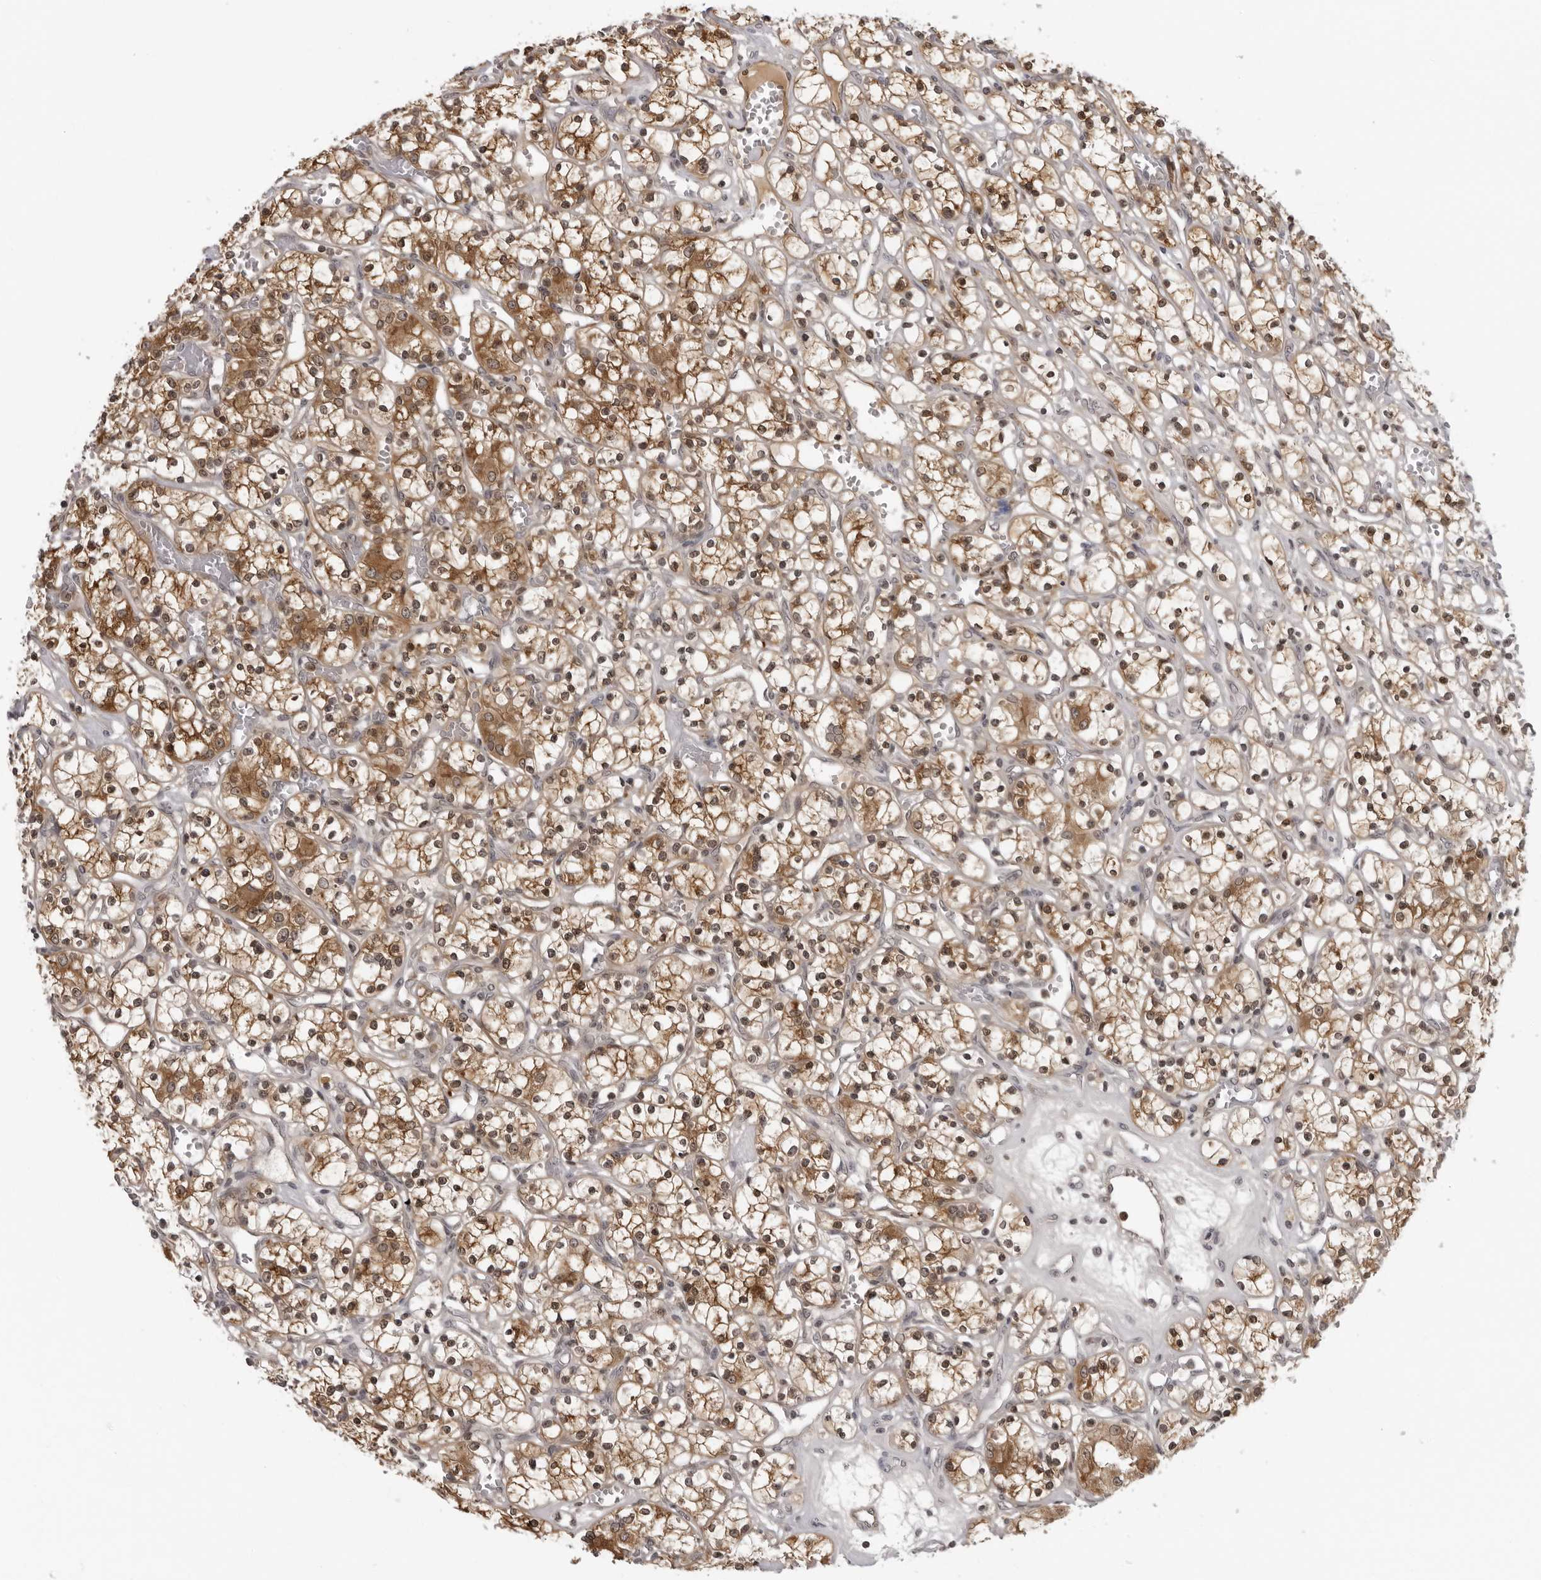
{"staining": {"intensity": "moderate", "quantity": ">75%", "location": "cytoplasmic/membranous,nuclear"}, "tissue": "renal cancer", "cell_type": "Tumor cells", "image_type": "cancer", "snomed": [{"axis": "morphology", "description": "Adenocarcinoma, NOS"}, {"axis": "topography", "description": "Kidney"}], "caption": "IHC image of human renal adenocarcinoma stained for a protein (brown), which exhibits medium levels of moderate cytoplasmic/membranous and nuclear staining in approximately >75% of tumor cells.", "gene": "MRPS15", "patient": {"sex": "female", "age": 59}}